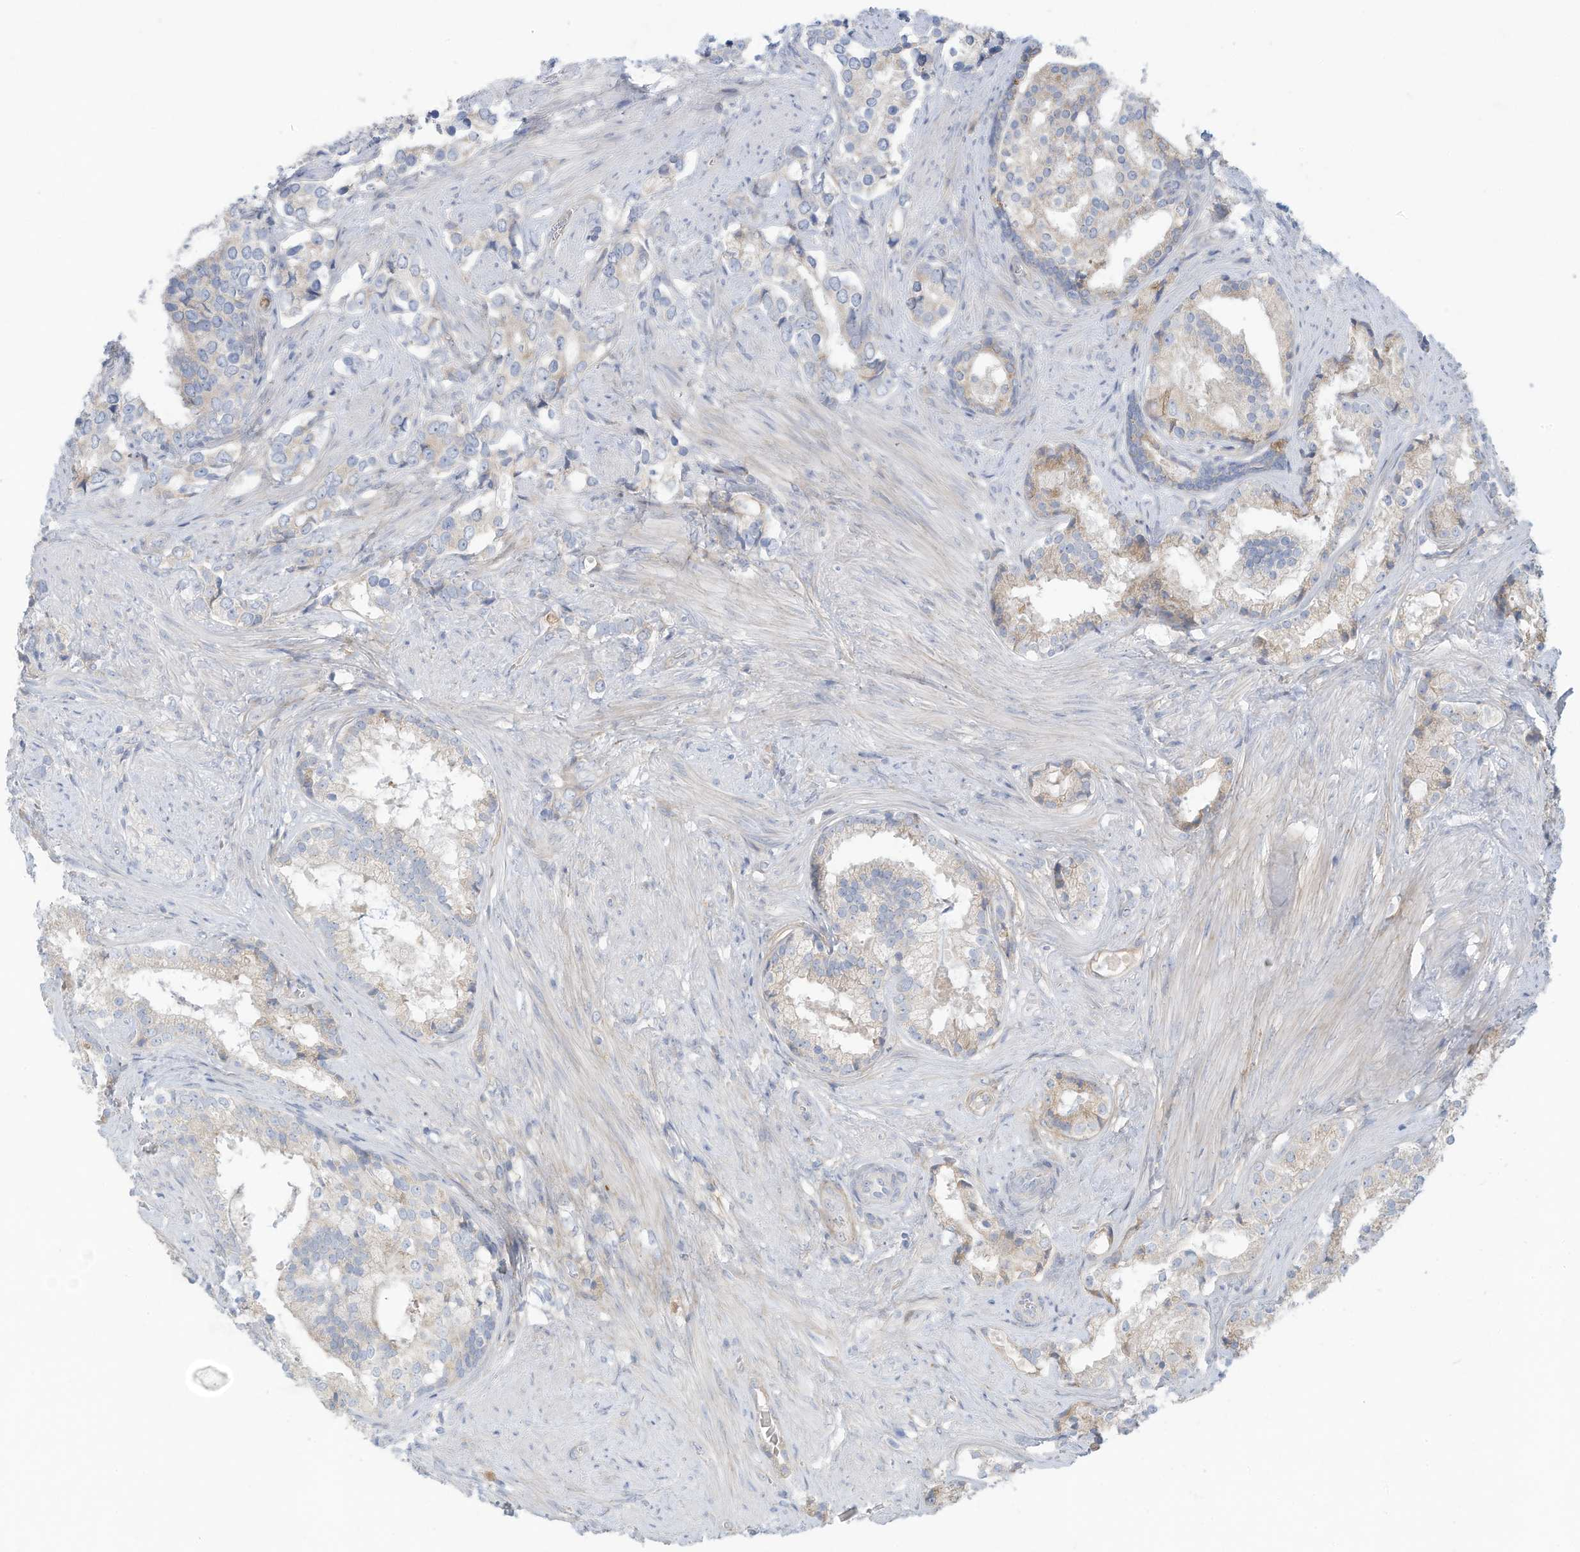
{"staining": {"intensity": "weak", "quantity": "<25%", "location": "cytoplasmic/membranous"}, "tissue": "prostate cancer", "cell_type": "Tumor cells", "image_type": "cancer", "snomed": [{"axis": "morphology", "description": "Adenocarcinoma, High grade"}, {"axis": "topography", "description": "Prostate"}], "caption": "A high-resolution image shows IHC staining of prostate cancer, which displays no significant staining in tumor cells.", "gene": "TRMT2B", "patient": {"sex": "male", "age": 58}}